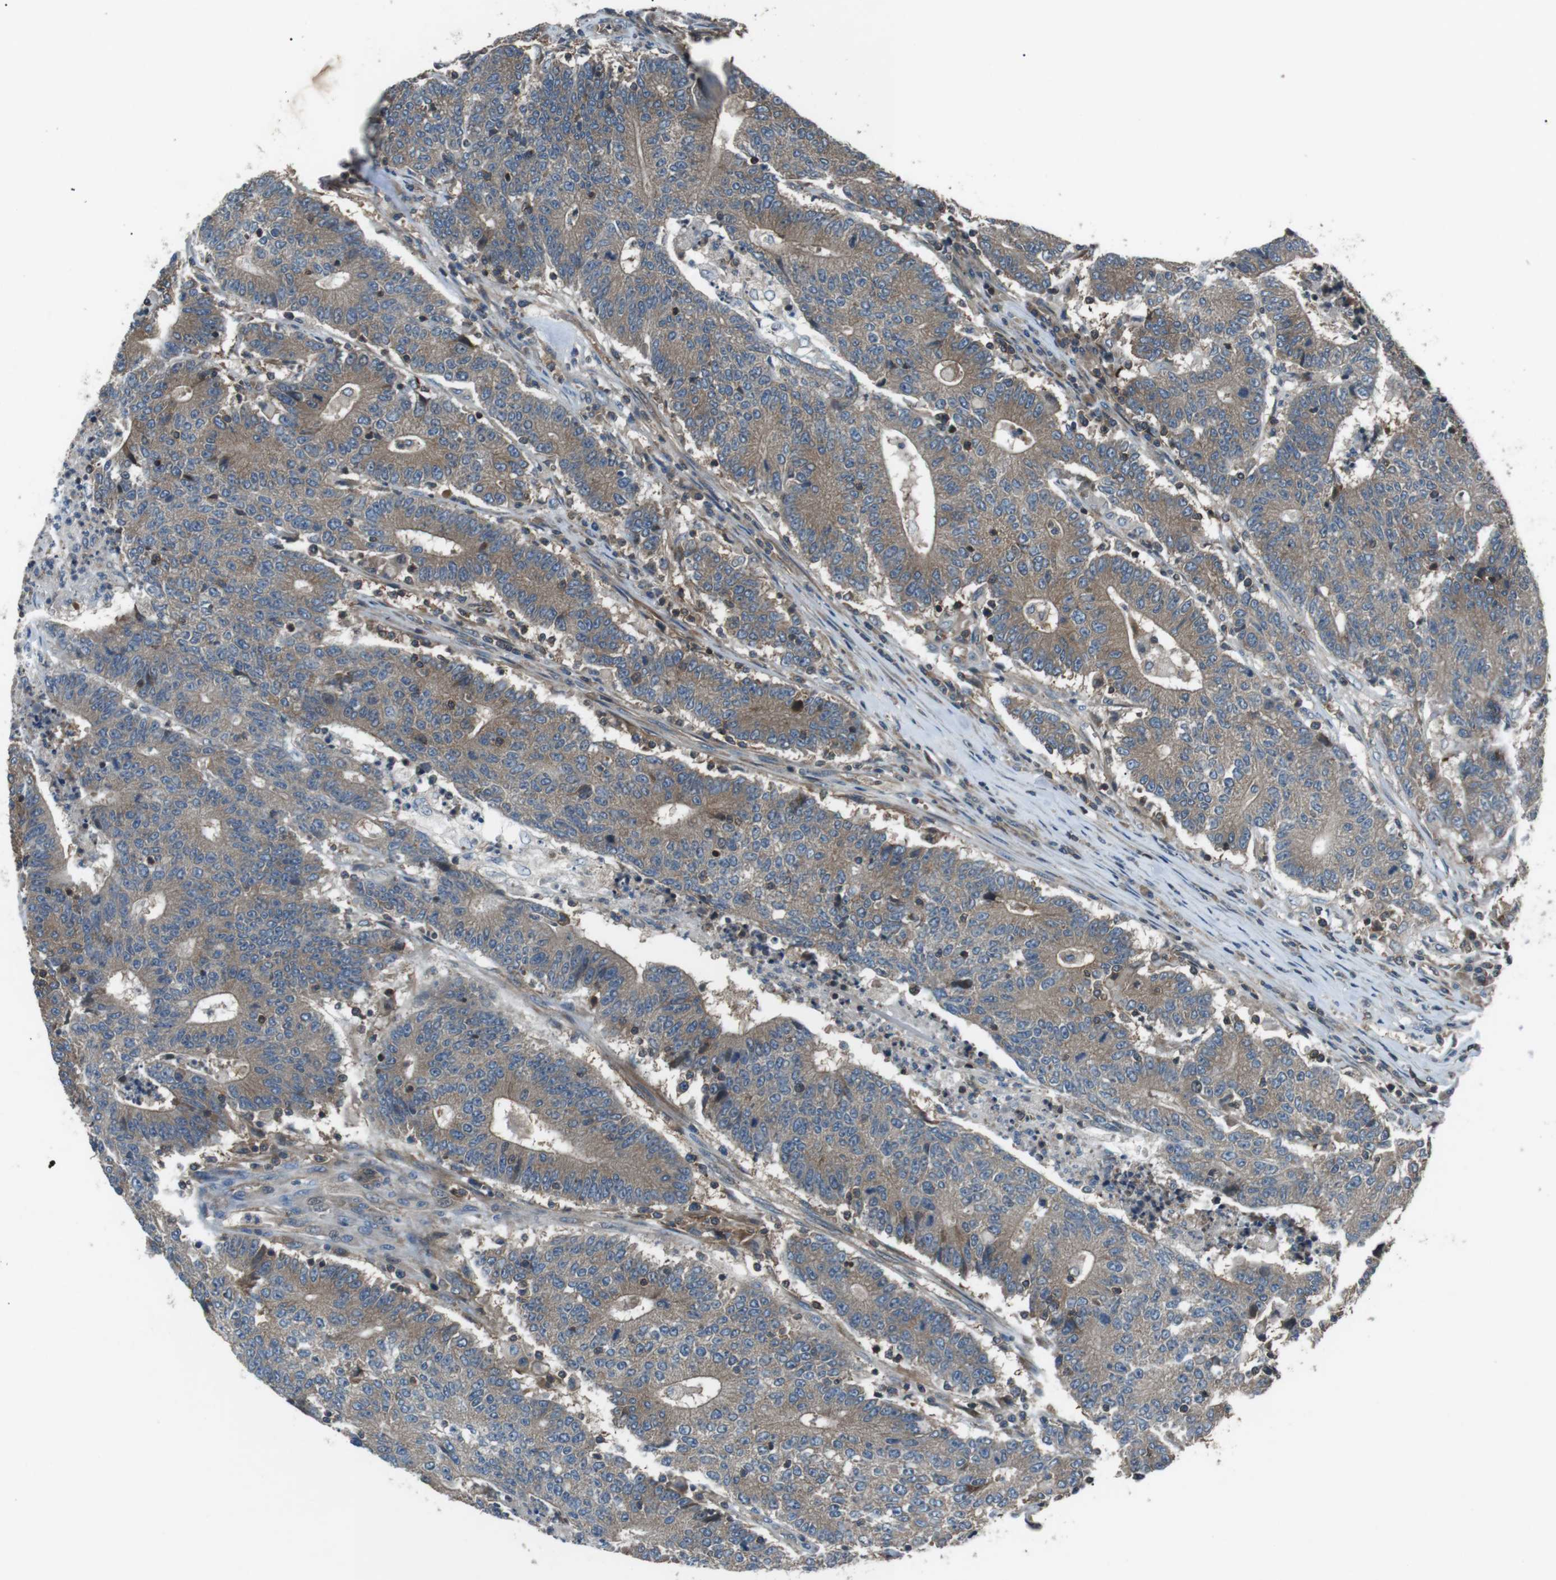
{"staining": {"intensity": "moderate", "quantity": ">75%", "location": "cytoplasmic/membranous"}, "tissue": "colorectal cancer", "cell_type": "Tumor cells", "image_type": "cancer", "snomed": [{"axis": "morphology", "description": "Normal tissue, NOS"}, {"axis": "morphology", "description": "Adenocarcinoma, NOS"}, {"axis": "topography", "description": "Colon"}], "caption": "Adenocarcinoma (colorectal) stained with a protein marker displays moderate staining in tumor cells.", "gene": "GPR161", "patient": {"sex": "female", "age": 75}}